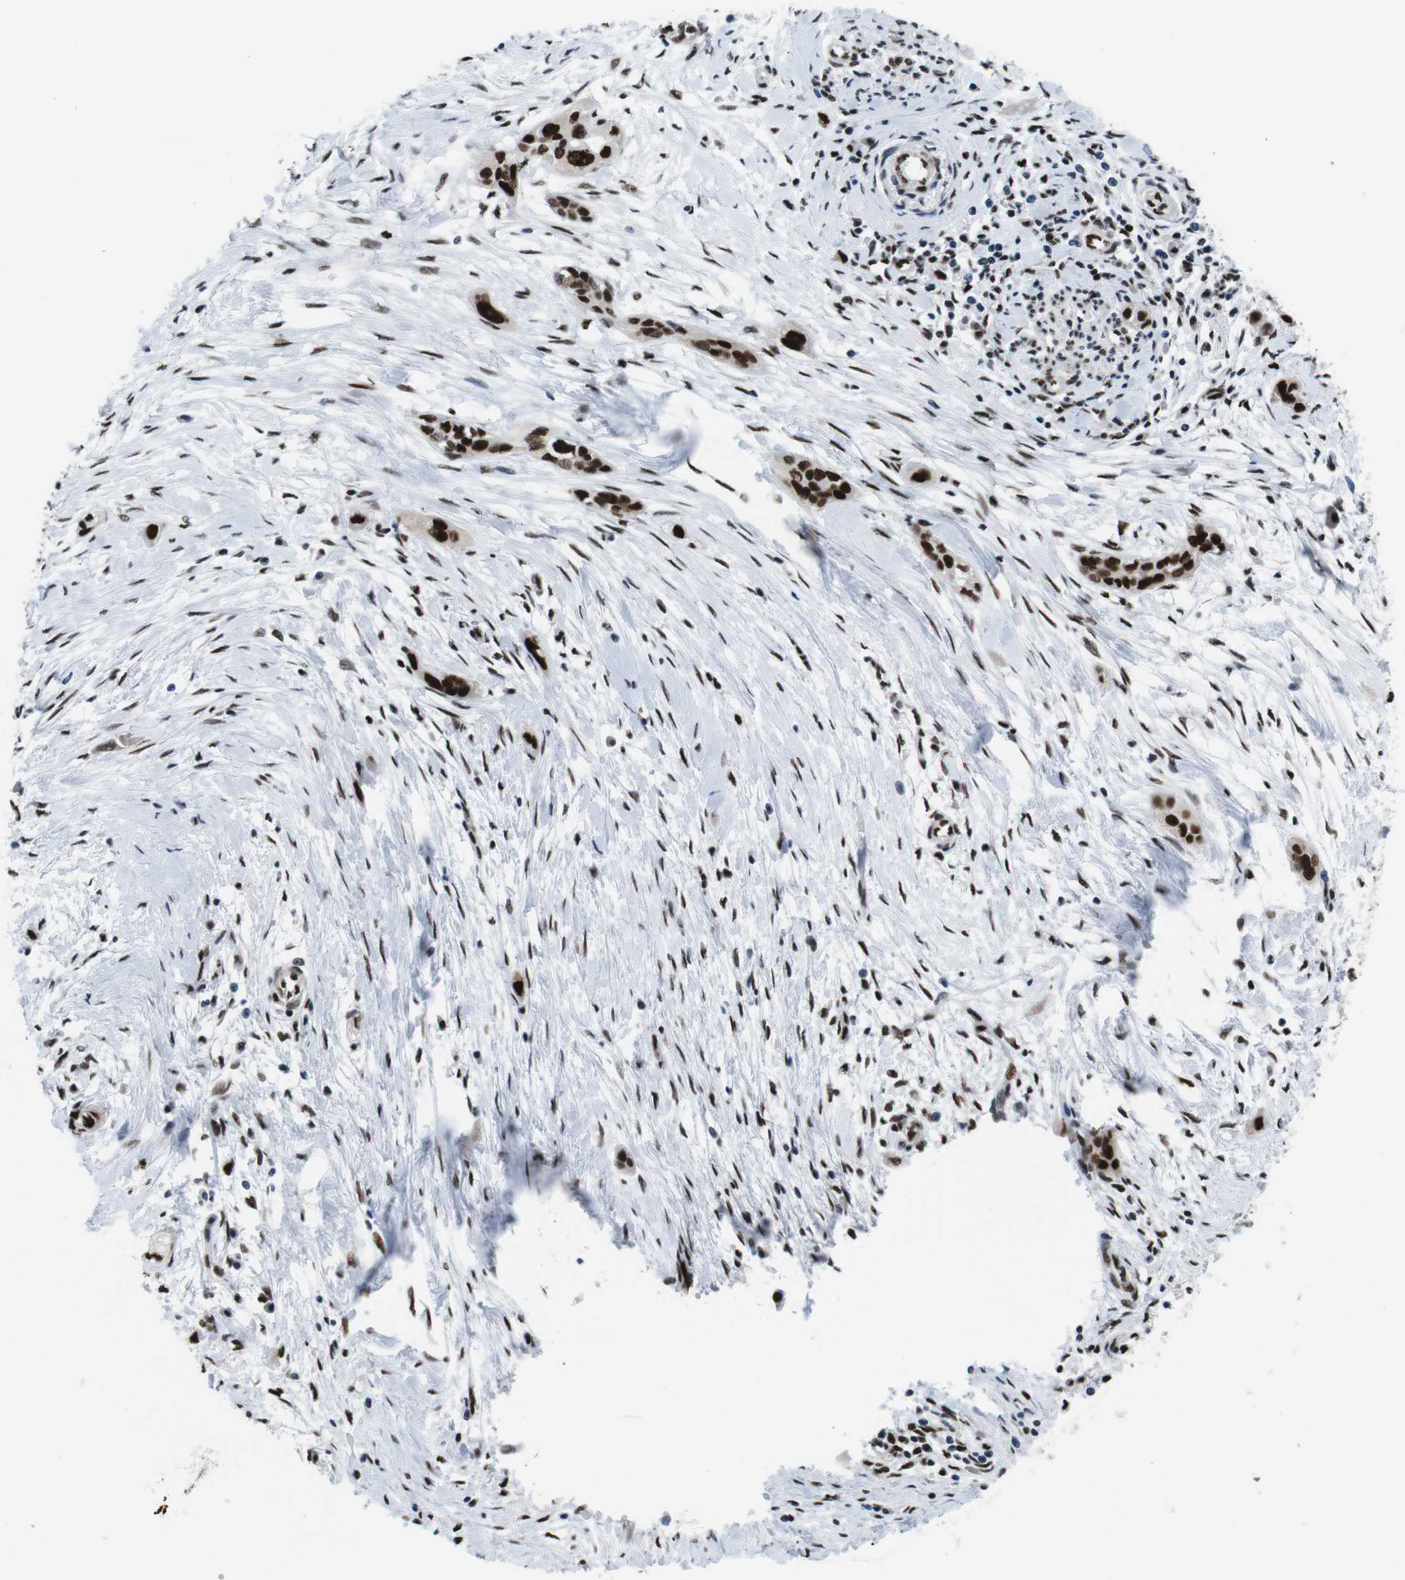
{"staining": {"intensity": "strong", "quantity": ">75%", "location": "nuclear"}, "tissue": "pancreatic cancer", "cell_type": "Tumor cells", "image_type": "cancer", "snomed": [{"axis": "morphology", "description": "Adenocarcinoma, NOS"}, {"axis": "topography", "description": "Pancreas"}], "caption": "DAB immunohistochemical staining of pancreatic adenocarcinoma shows strong nuclear protein expression in about >75% of tumor cells. (Brightfield microscopy of DAB IHC at high magnification).", "gene": "PSME3", "patient": {"sex": "female", "age": 60}}